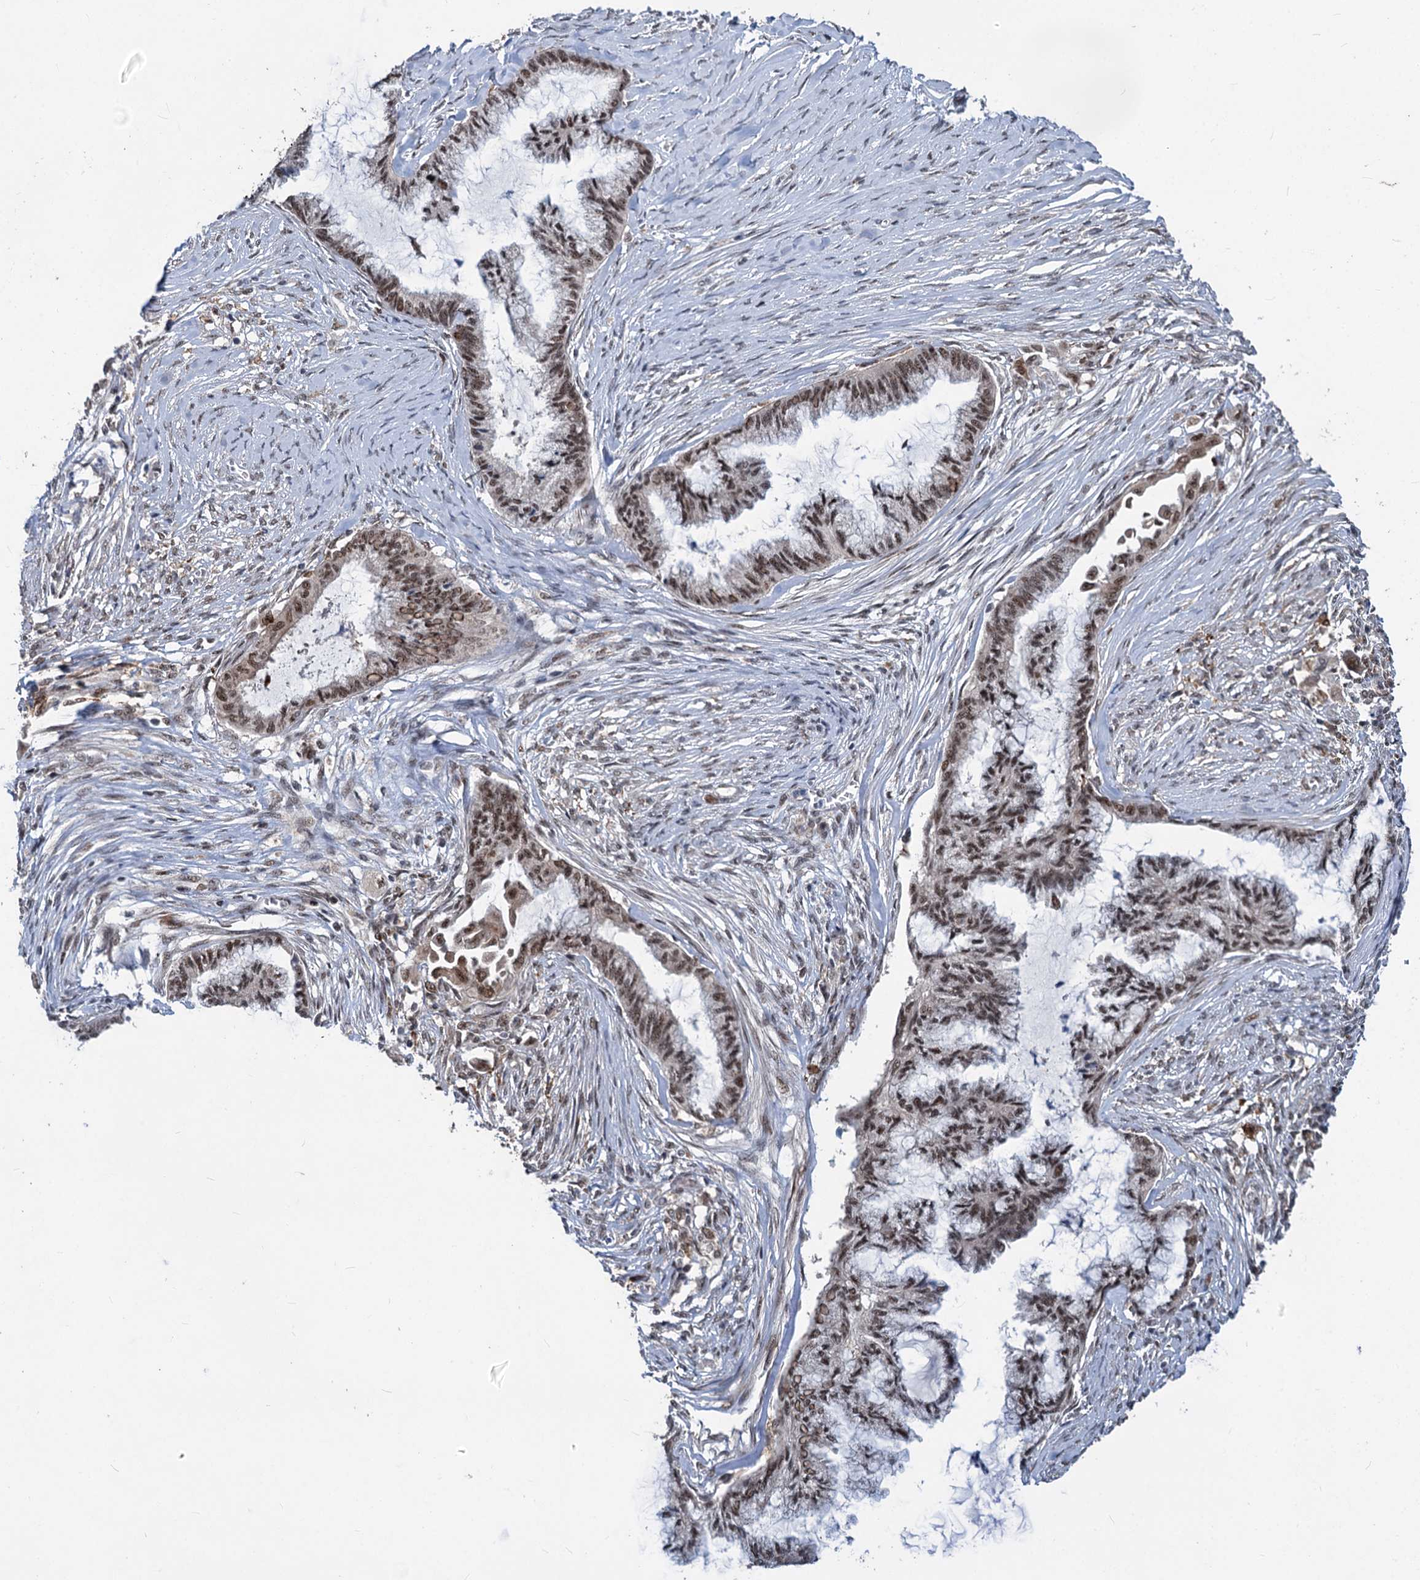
{"staining": {"intensity": "weak", "quantity": ">75%", "location": "nuclear"}, "tissue": "endometrial cancer", "cell_type": "Tumor cells", "image_type": "cancer", "snomed": [{"axis": "morphology", "description": "Adenocarcinoma, NOS"}, {"axis": "topography", "description": "Endometrium"}], "caption": "DAB immunohistochemical staining of human endometrial cancer displays weak nuclear protein expression in about >75% of tumor cells. The protein of interest is shown in brown color, while the nuclei are stained blue.", "gene": "PHF8", "patient": {"sex": "female", "age": 86}}